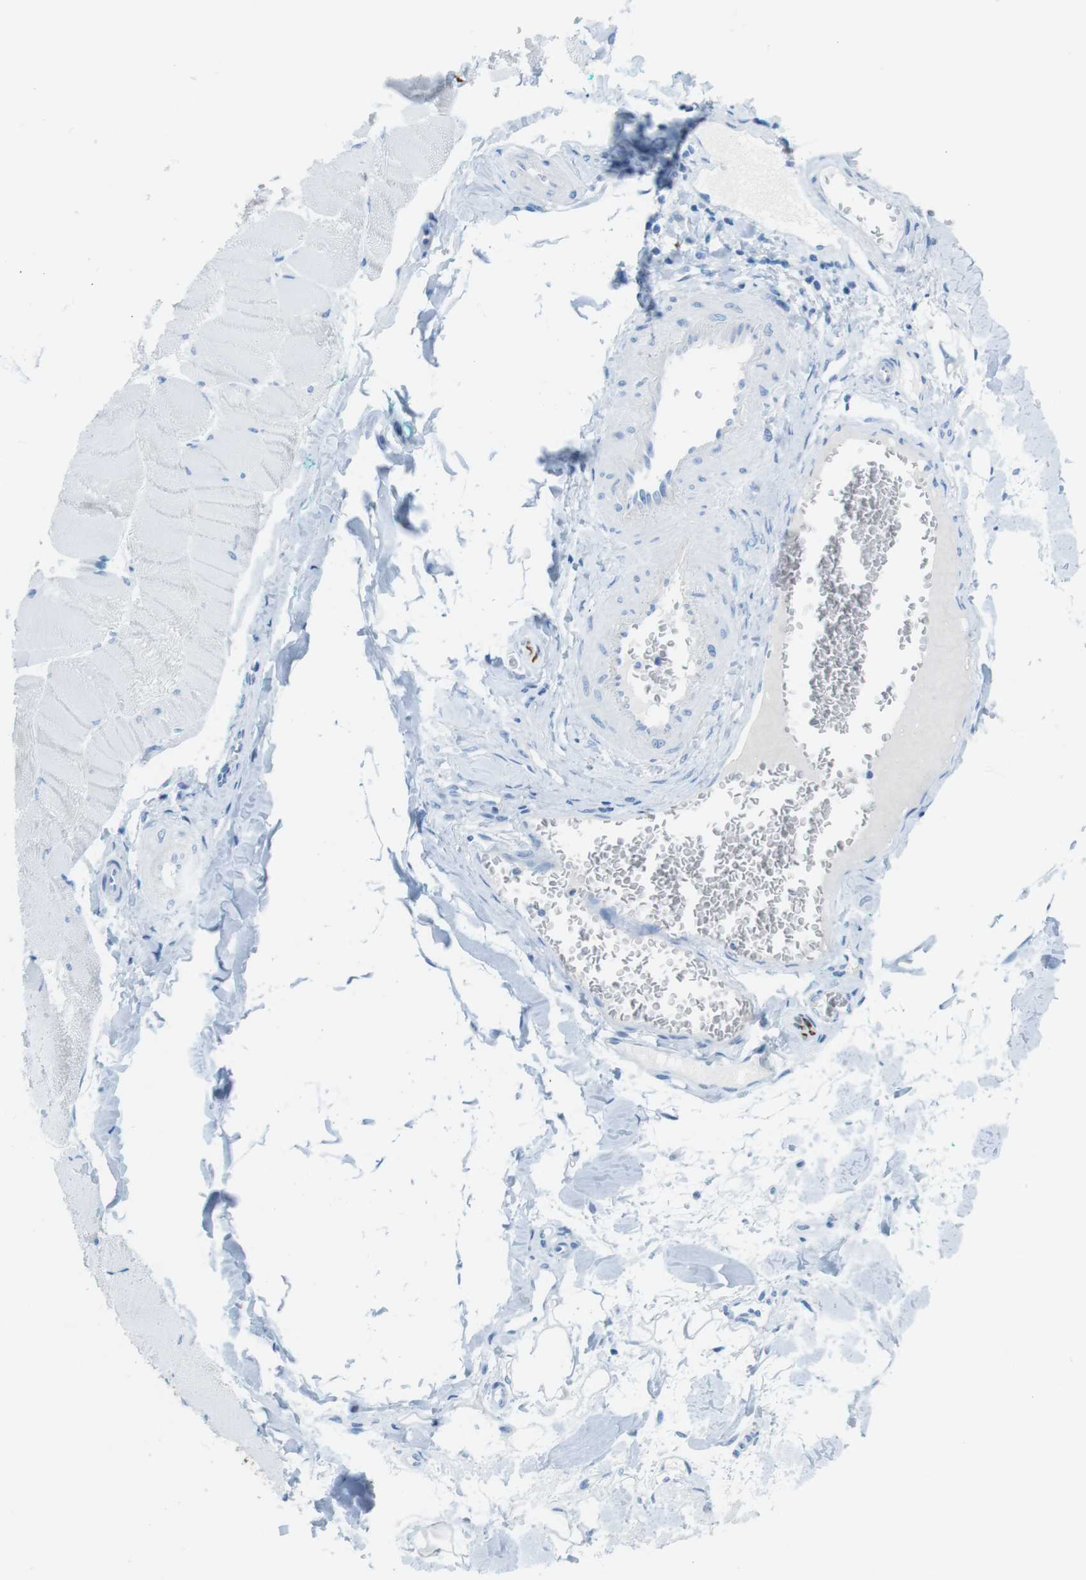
{"staining": {"intensity": "negative", "quantity": "none", "location": "none"}, "tissue": "skeletal muscle", "cell_type": "Myocytes", "image_type": "normal", "snomed": [{"axis": "morphology", "description": "Normal tissue, NOS"}, {"axis": "morphology", "description": "Squamous cell carcinoma, NOS"}, {"axis": "topography", "description": "Skeletal muscle"}], "caption": "IHC photomicrograph of unremarkable skeletal muscle: human skeletal muscle stained with DAB (3,3'-diaminobenzidine) shows no significant protein positivity in myocytes. Nuclei are stained in blue.", "gene": "GAP43", "patient": {"sex": "male", "age": 51}}